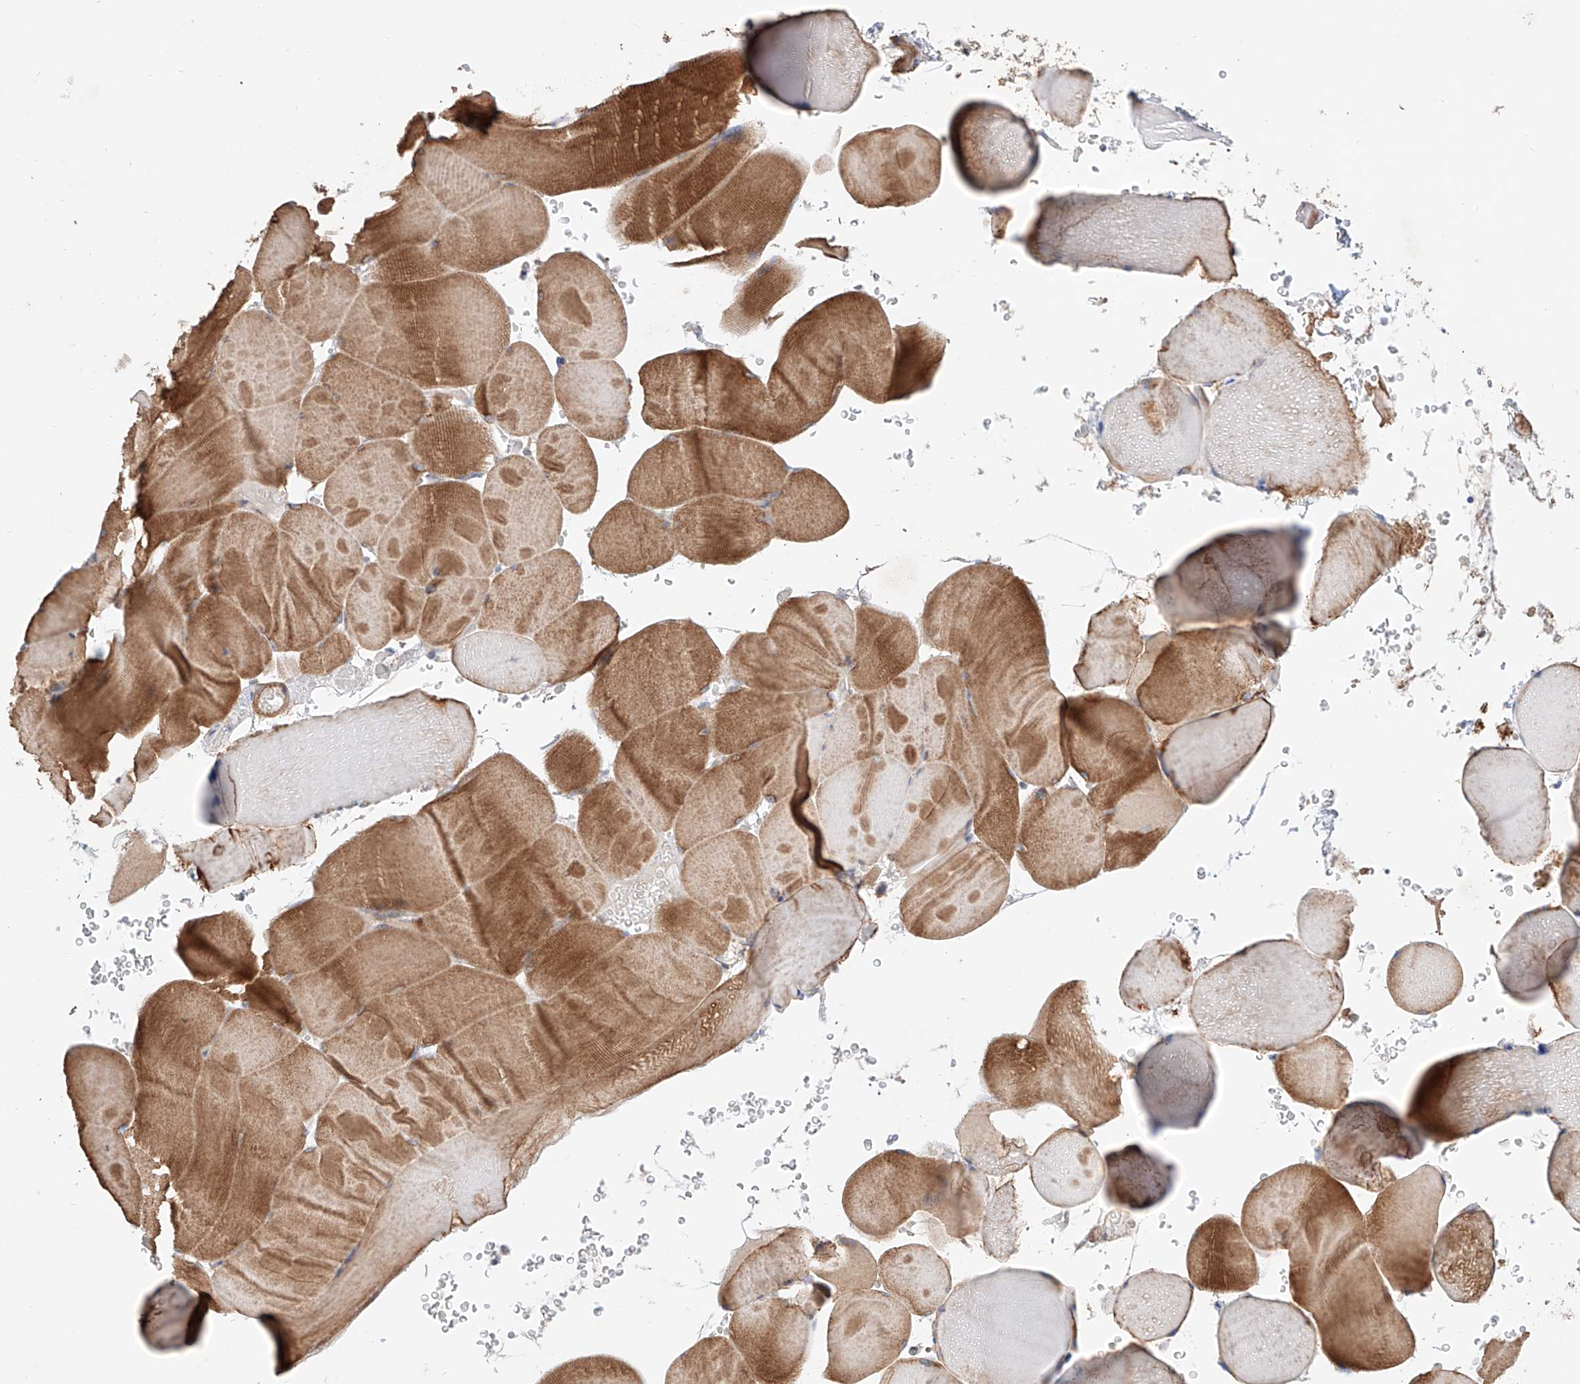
{"staining": {"intensity": "moderate", "quantity": "25%-75%", "location": "cytoplasmic/membranous"}, "tissue": "skeletal muscle", "cell_type": "Myocytes", "image_type": "normal", "snomed": [{"axis": "morphology", "description": "Normal tissue, NOS"}, {"axis": "topography", "description": "Skeletal muscle"}], "caption": "About 25%-75% of myocytes in unremarkable skeletal muscle demonstrate moderate cytoplasmic/membranous protein expression as visualized by brown immunohistochemical staining.", "gene": "TSR2", "patient": {"sex": "male", "age": 62}}